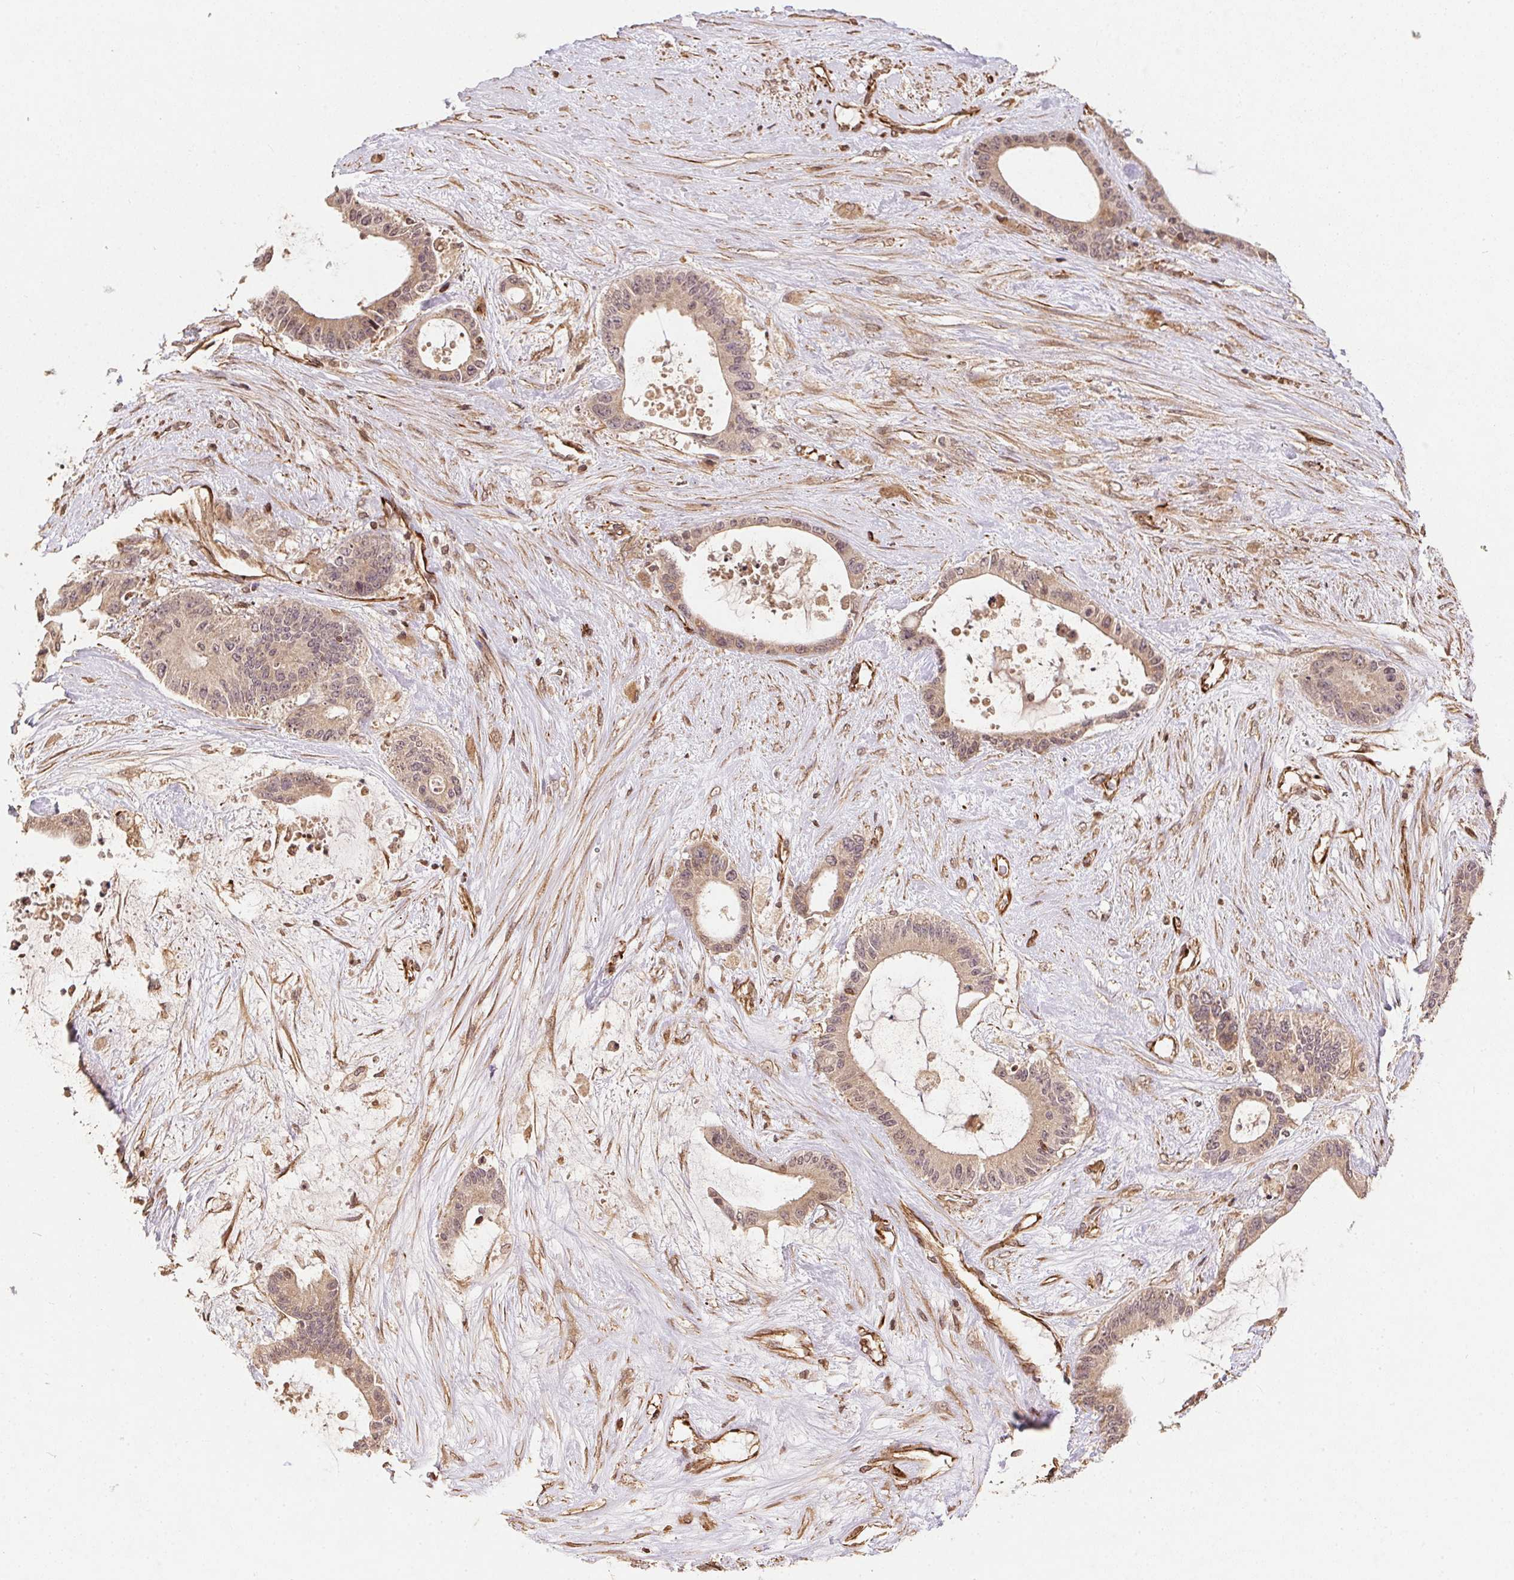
{"staining": {"intensity": "weak", "quantity": ">75%", "location": "cytoplasmic/membranous"}, "tissue": "liver cancer", "cell_type": "Tumor cells", "image_type": "cancer", "snomed": [{"axis": "morphology", "description": "Normal tissue, NOS"}, {"axis": "morphology", "description": "Cholangiocarcinoma"}, {"axis": "topography", "description": "Liver"}, {"axis": "topography", "description": "Peripheral nerve tissue"}], "caption": "Immunohistochemical staining of liver cancer reveals low levels of weak cytoplasmic/membranous protein expression in about >75% of tumor cells.", "gene": "SPRED2", "patient": {"sex": "female", "age": 73}}